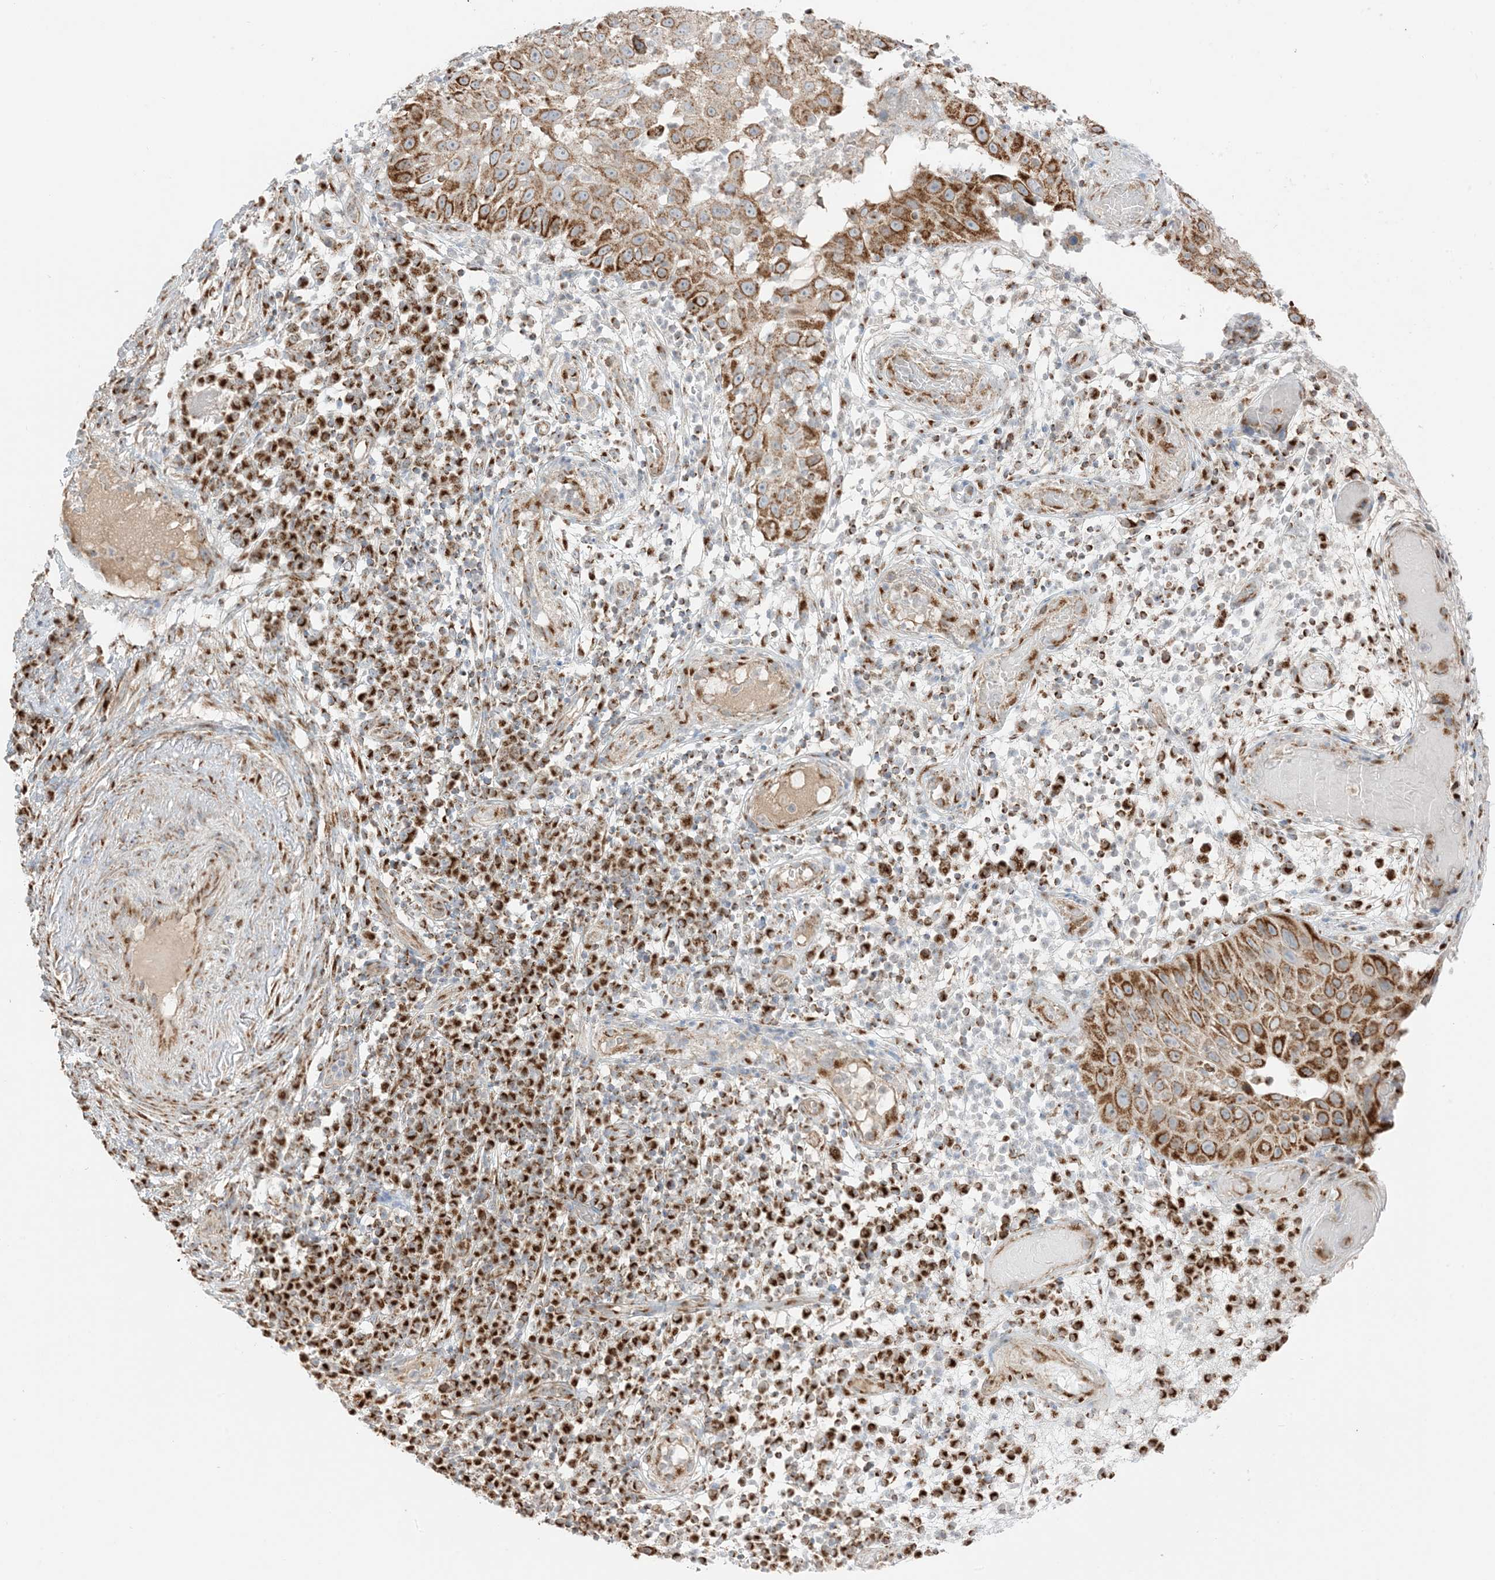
{"staining": {"intensity": "strong", "quantity": ">75%", "location": "cytoplasmic/membranous"}, "tissue": "skin cancer", "cell_type": "Tumor cells", "image_type": "cancer", "snomed": [{"axis": "morphology", "description": "Squamous cell carcinoma, NOS"}, {"axis": "topography", "description": "Skin"}], "caption": "Skin cancer (squamous cell carcinoma) stained with DAB (3,3'-diaminobenzidine) immunohistochemistry shows high levels of strong cytoplasmic/membranous expression in about >75% of tumor cells. (DAB (3,3'-diaminobenzidine) IHC, brown staining for protein, blue staining for nuclei).", "gene": "SLC25A12", "patient": {"sex": "female", "age": 44}}